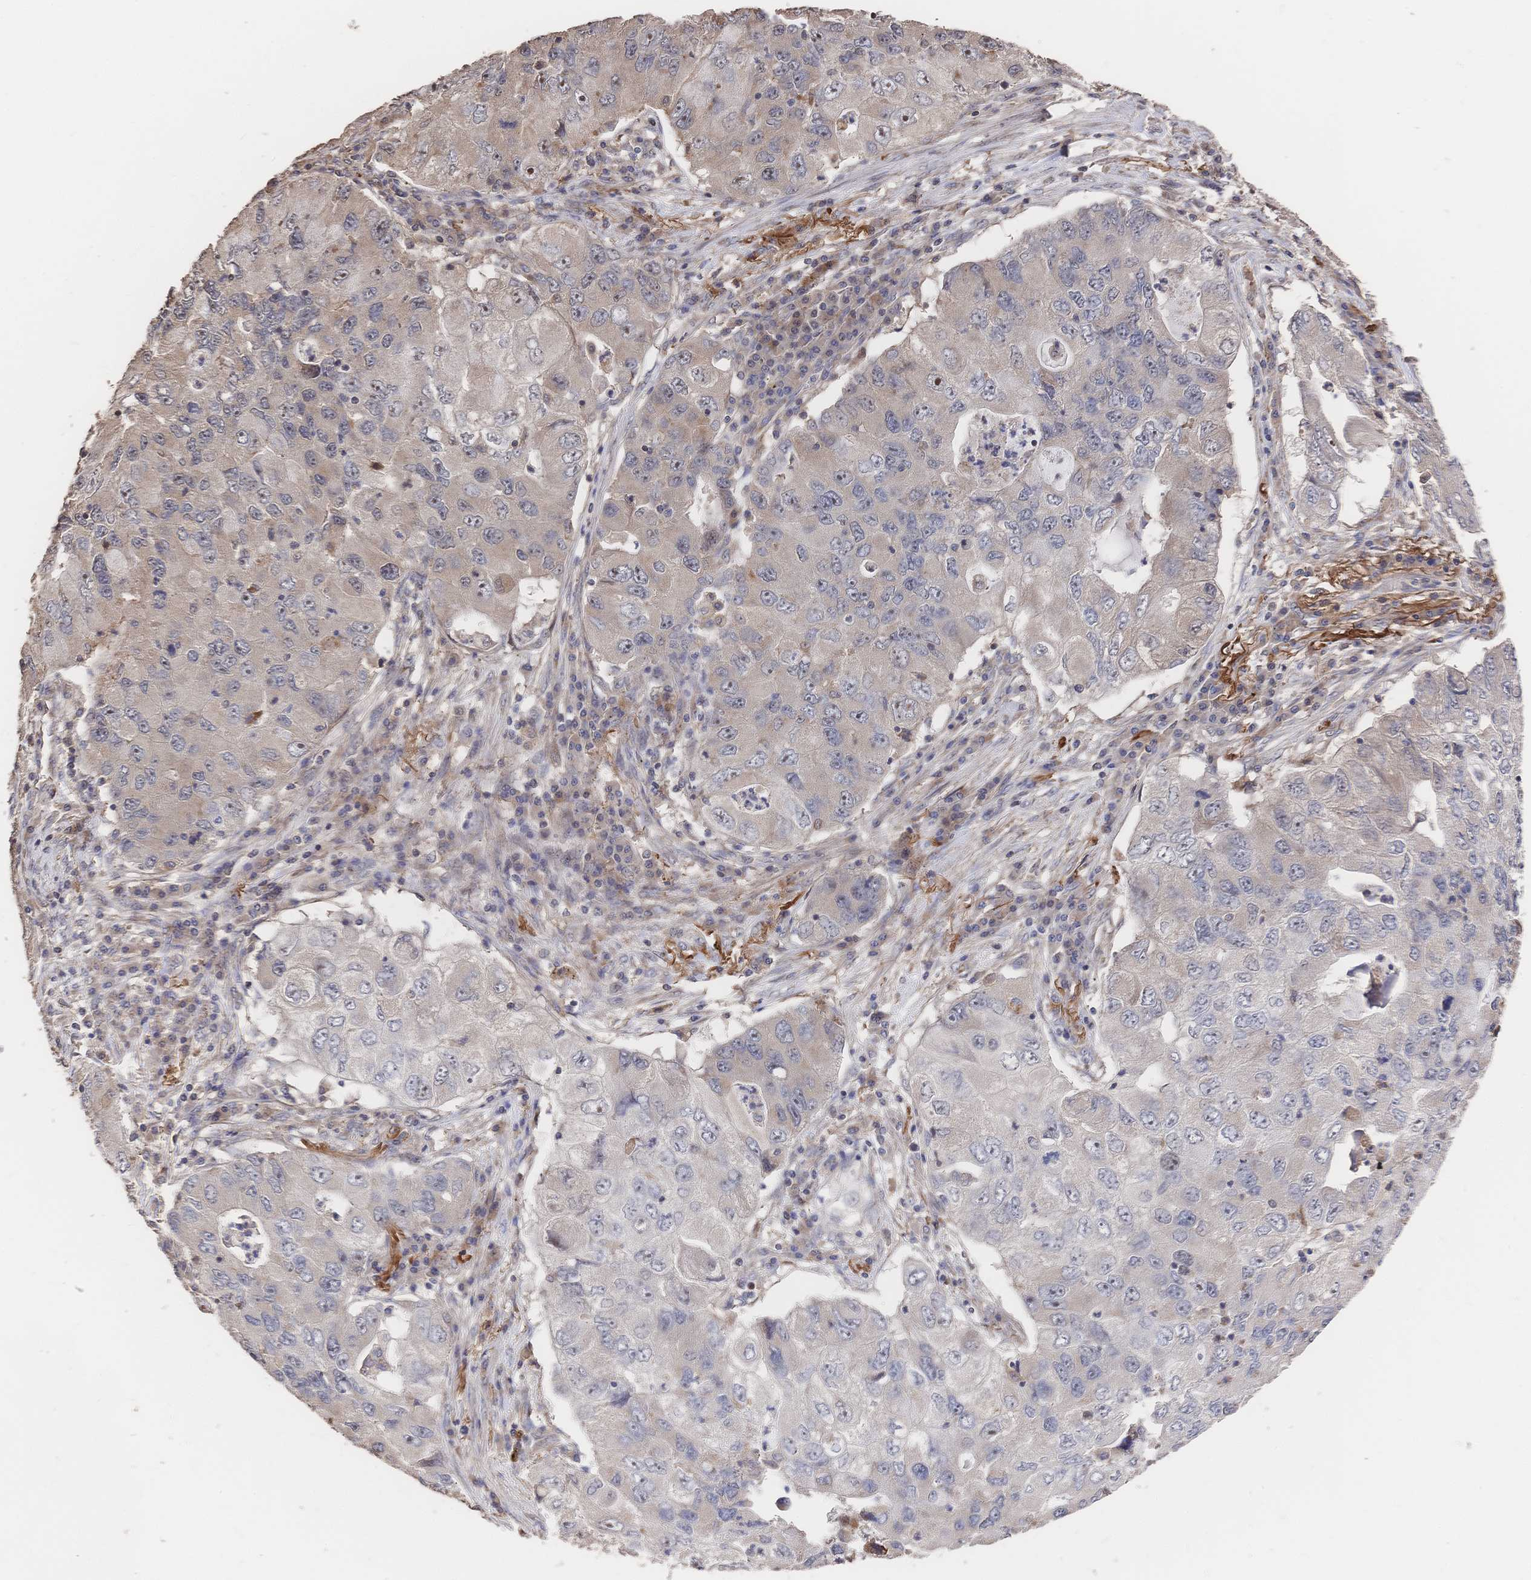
{"staining": {"intensity": "negative", "quantity": "none", "location": "none"}, "tissue": "lung cancer", "cell_type": "Tumor cells", "image_type": "cancer", "snomed": [{"axis": "morphology", "description": "Adenocarcinoma, NOS"}, {"axis": "morphology", "description": "Adenocarcinoma, metastatic, NOS"}, {"axis": "topography", "description": "Lymph node"}, {"axis": "topography", "description": "Lung"}], "caption": "The histopathology image exhibits no significant expression in tumor cells of lung cancer (metastatic adenocarcinoma). (Stains: DAB immunohistochemistry with hematoxylin counter stain, Microscopy: brightfield microscopy at high magnification).", "gene": "DNAJA4", "patient": {"sex": "female", "age": 54}}